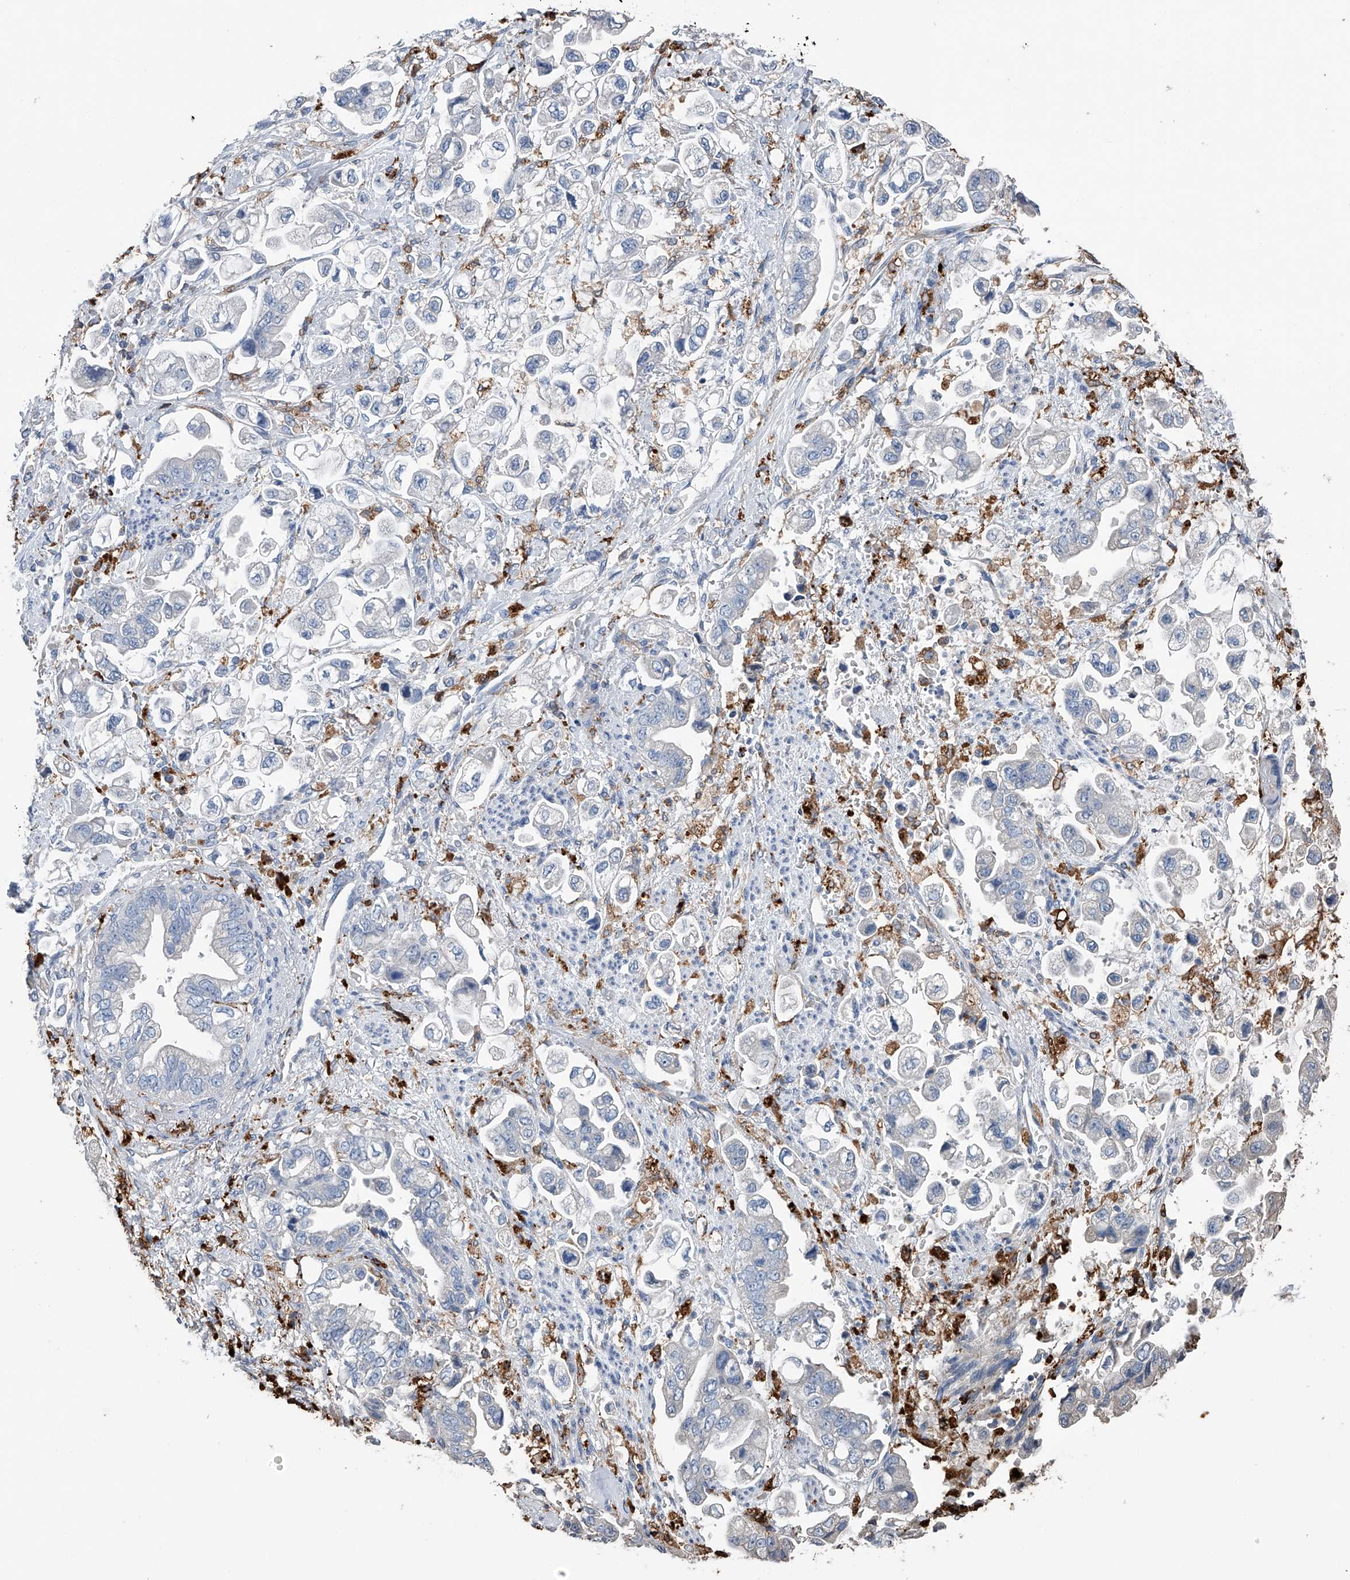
{"staining": {"intensity": "negative", "quantity": "none", "location": "none"}, "tissue": "stomach cancer", "cell_type": "Tumor cells", "image_type": "cancer", "snomed": [{"axis": "morphology", "description": "Adenocarcinoma, NOS"}, {"axis": "topography", "description": "Stomach"}], "caption": "This is an immunohistochemistry micrograph of human adenocarcinoma (stomach). There is no positivity in tumor cells.", "gene": "ZNF772", "patient": {"sex": "male", "age": 62}}